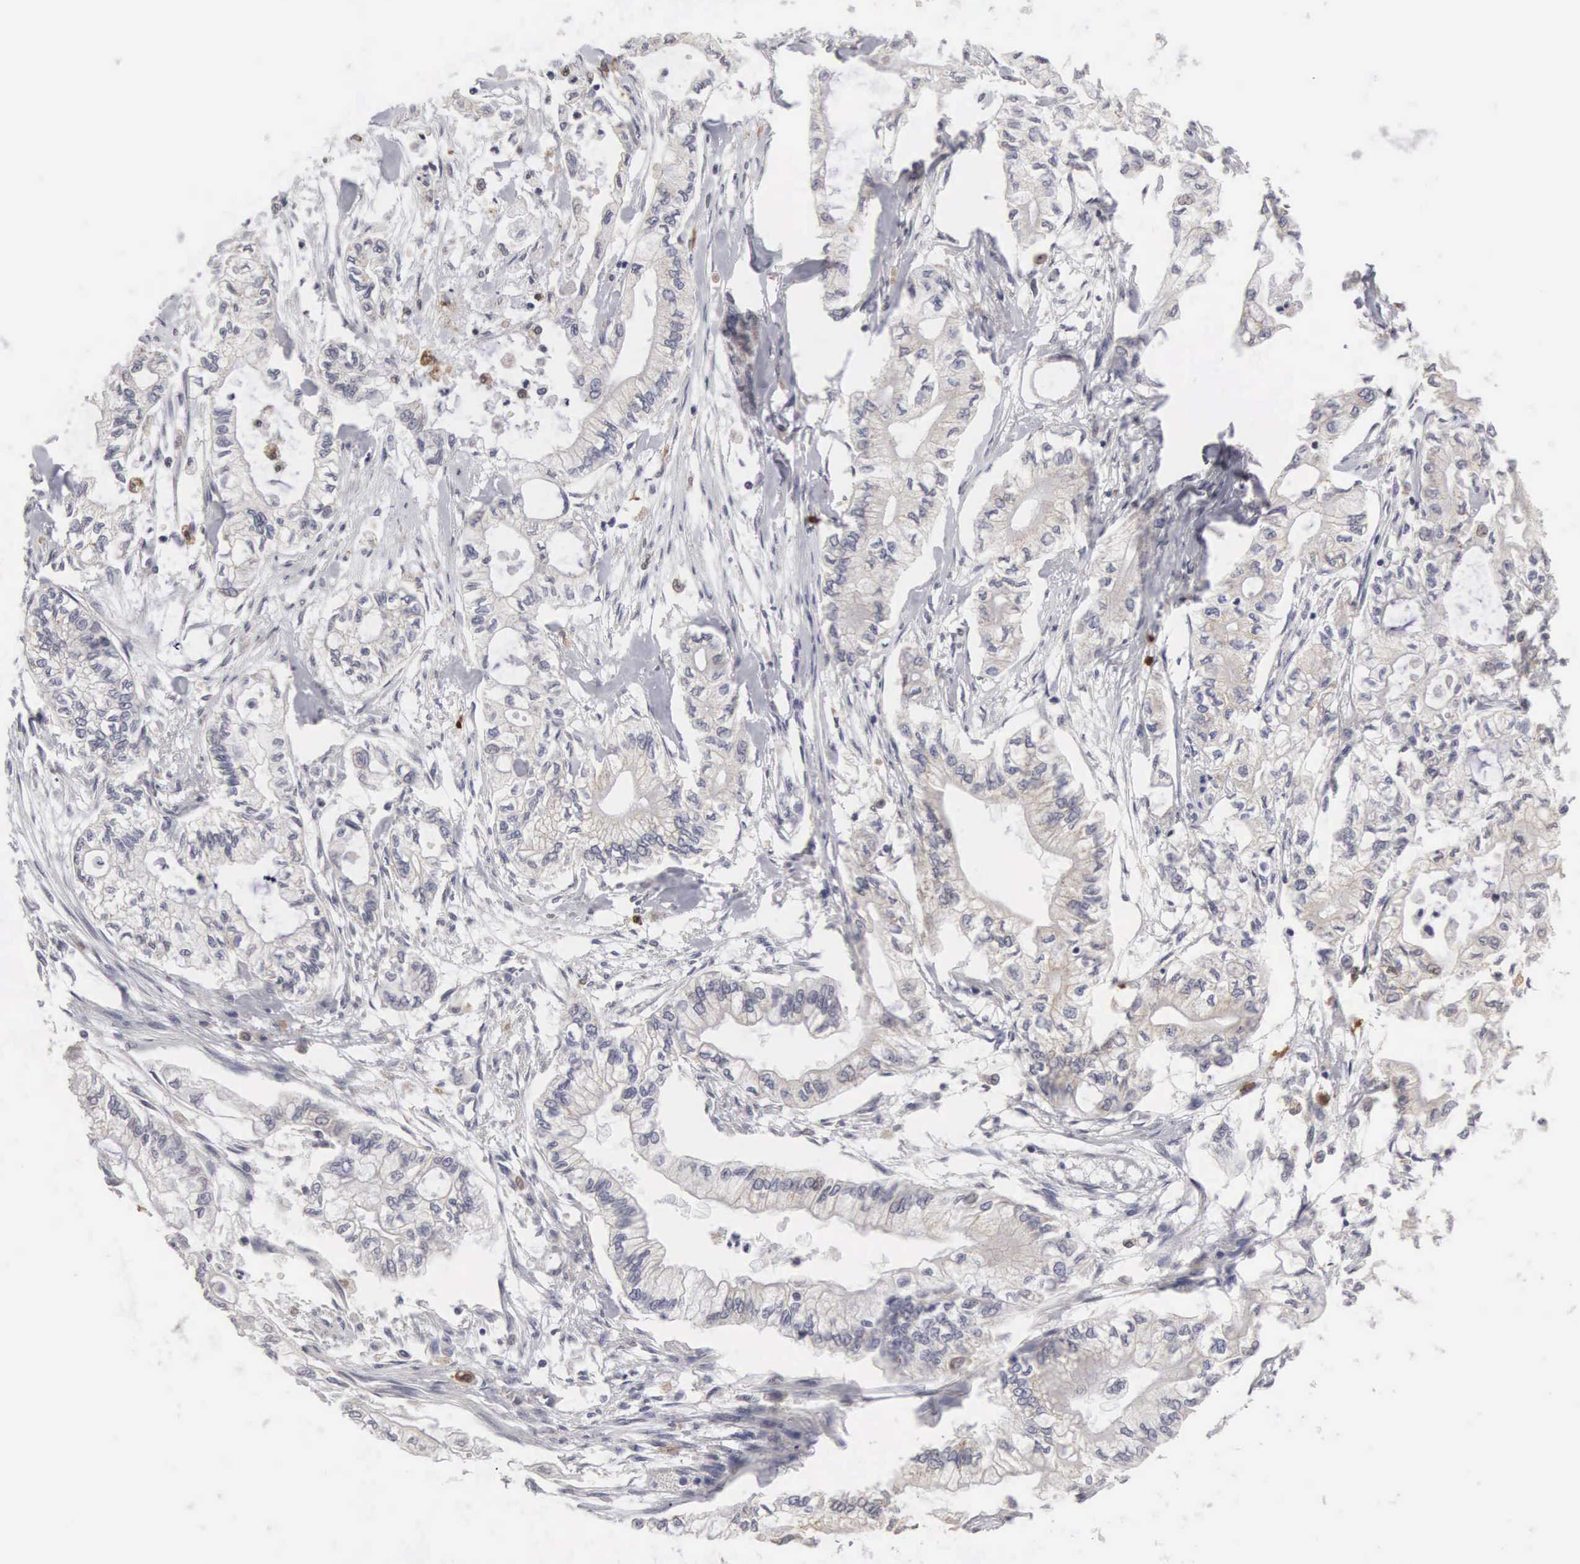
{"staining": {"intensity": "negative", "quantity": "none", "location": "none"}, "tissue": "pancreatic cancer", "cell_type": "Tumor cells", "image_type": "cancer", "snomed": [{"axis": "morphology", "description": "Adenocarcinoma, NOS"}, {"axis": "topography", "description": "Pancreas"}], "caption": "Tumor cells show no significant expression in pancreatic cancer (adenocarcinoma).", "gene": "HMOX1", "patient": {"sex": "male", "age": 79}}